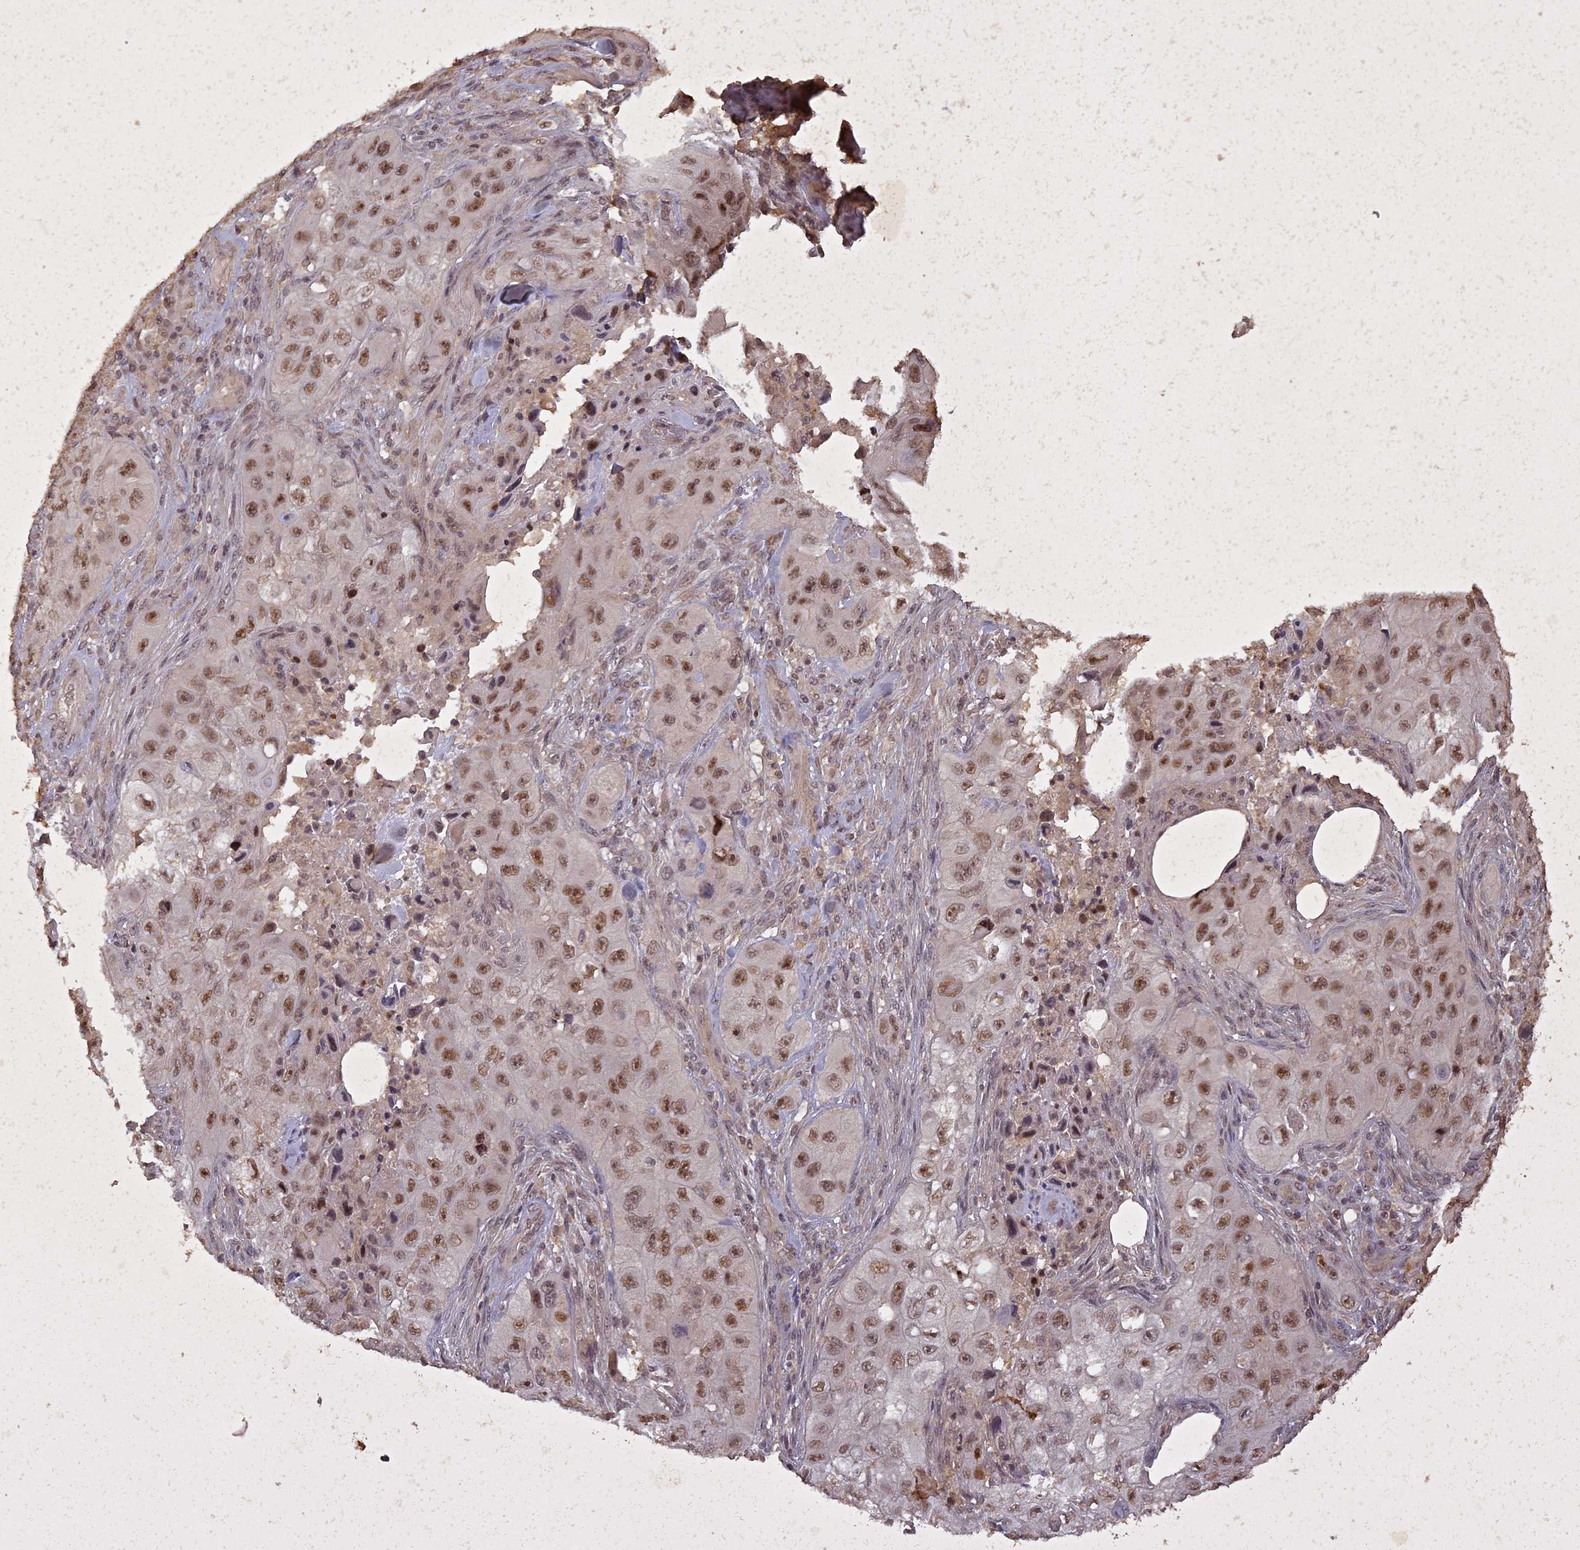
{"staining": {"intensity": "moderate", "quantity": ">75%", "location": "nuclear"}, "tissue": "skin cancer", "cell_type": "Tumor cells", "image_type": "cancer", "snomed": [{"axis": "morphology", "description": "Squamous cell carcinoma, NOS"}, {"axis": "topography", "description": "Skin"}, {"axis": "topography", "description": "Subcutis"}], "caption": "Immunohistochemistry of human skin squamous cell carcinoma shows medium levels of moderate nuclear positivity in approximately >75% of tumor cells.", "gene": "LIN37", "patient": {"sex": "male", "age": 73}}